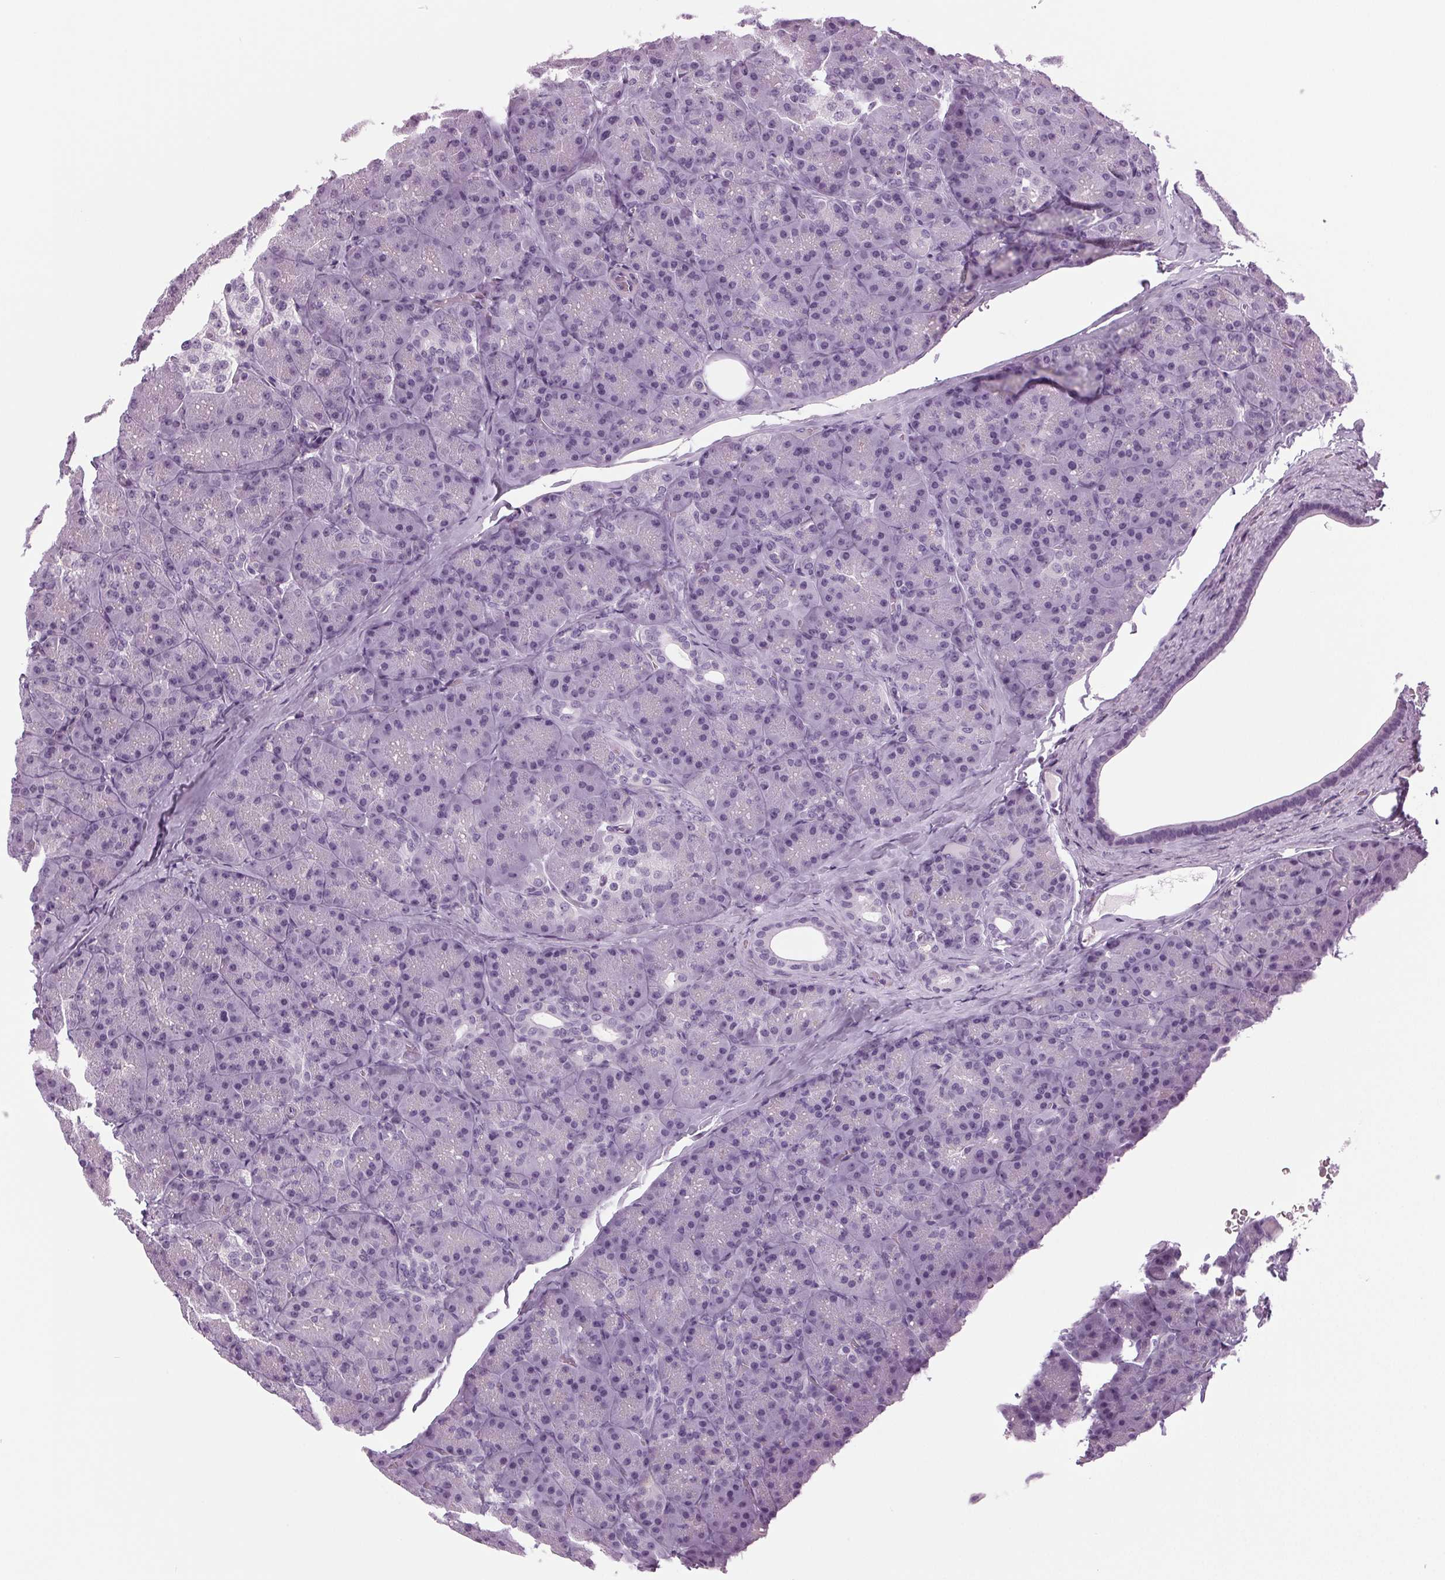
{"staining": {"intensity": "negative", "quantity": "none", "location": "none"}, "tissue": "pancreas", "cell_type": "Exocrine glandular cells", "image_type": "normal", "snomed": [{"axis": "morphology", "description": "Normal tissue, NOS"}, {"axis": "topography", "description": "Pancreas"}], "caption": "This is a photomicrograph of immunohistochemistry staining of normal pancreas, which shows no positivity in exocrine glandular cells. Nuclei are stained in blue.", "gene": "DNAH12", "patient": {"sex": "male", "age": 57}}